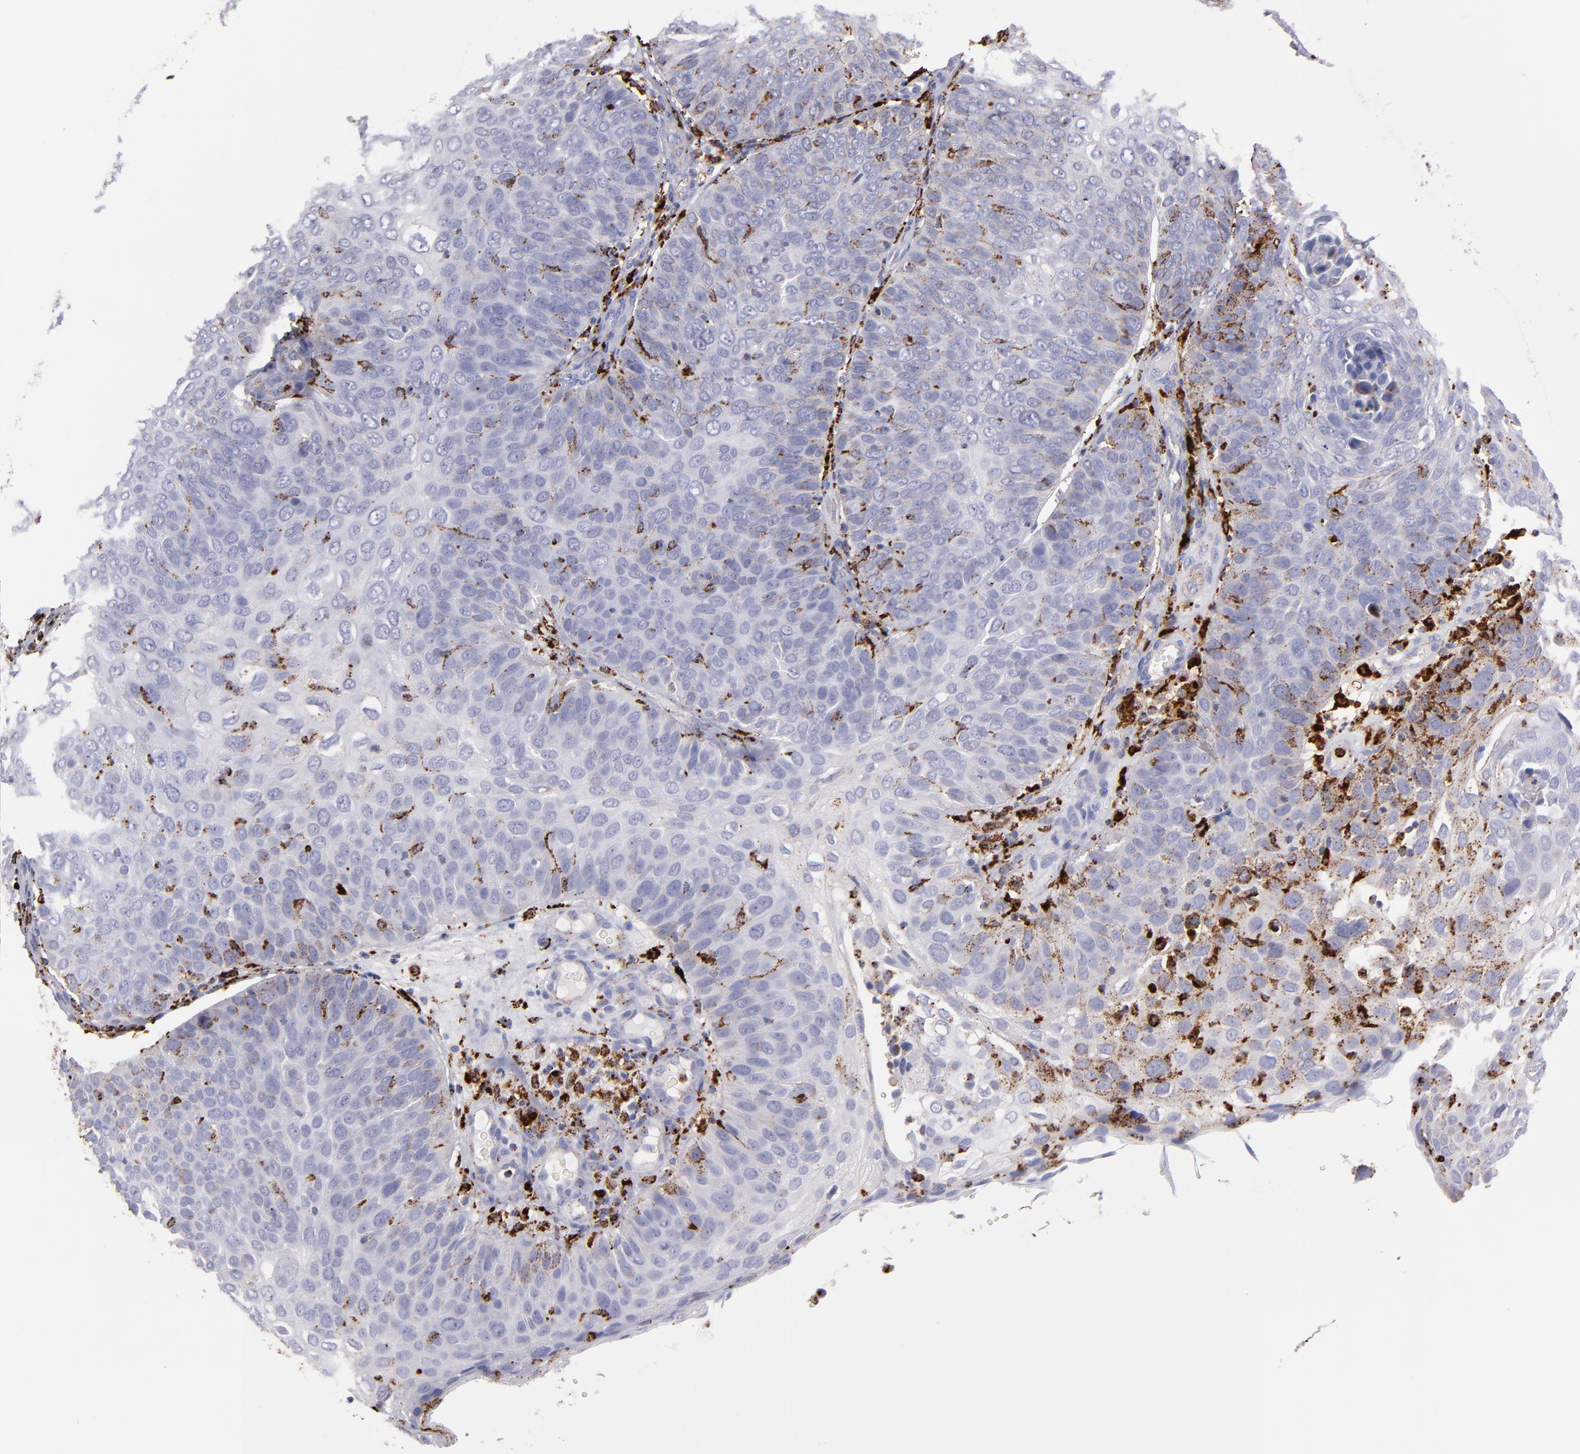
{"staining": {"intensity": "negative", "quantity": "none", "location": "none"}, "tissue": "skin cancer", "cell_type": "Tumor cells", "image_type": "cancer", "snomed": [{"axis": "morphology", "description": "Squamous cell carcinoma, NOS"}, {"axis": "topography", "description": "Skin"}], "caption": "Tumor cells are negative for brown protein staining in skin cancer (squamous cell carcinoma).", "gene": "CTSS", "patient": {"sex": "male", "age": 87}}